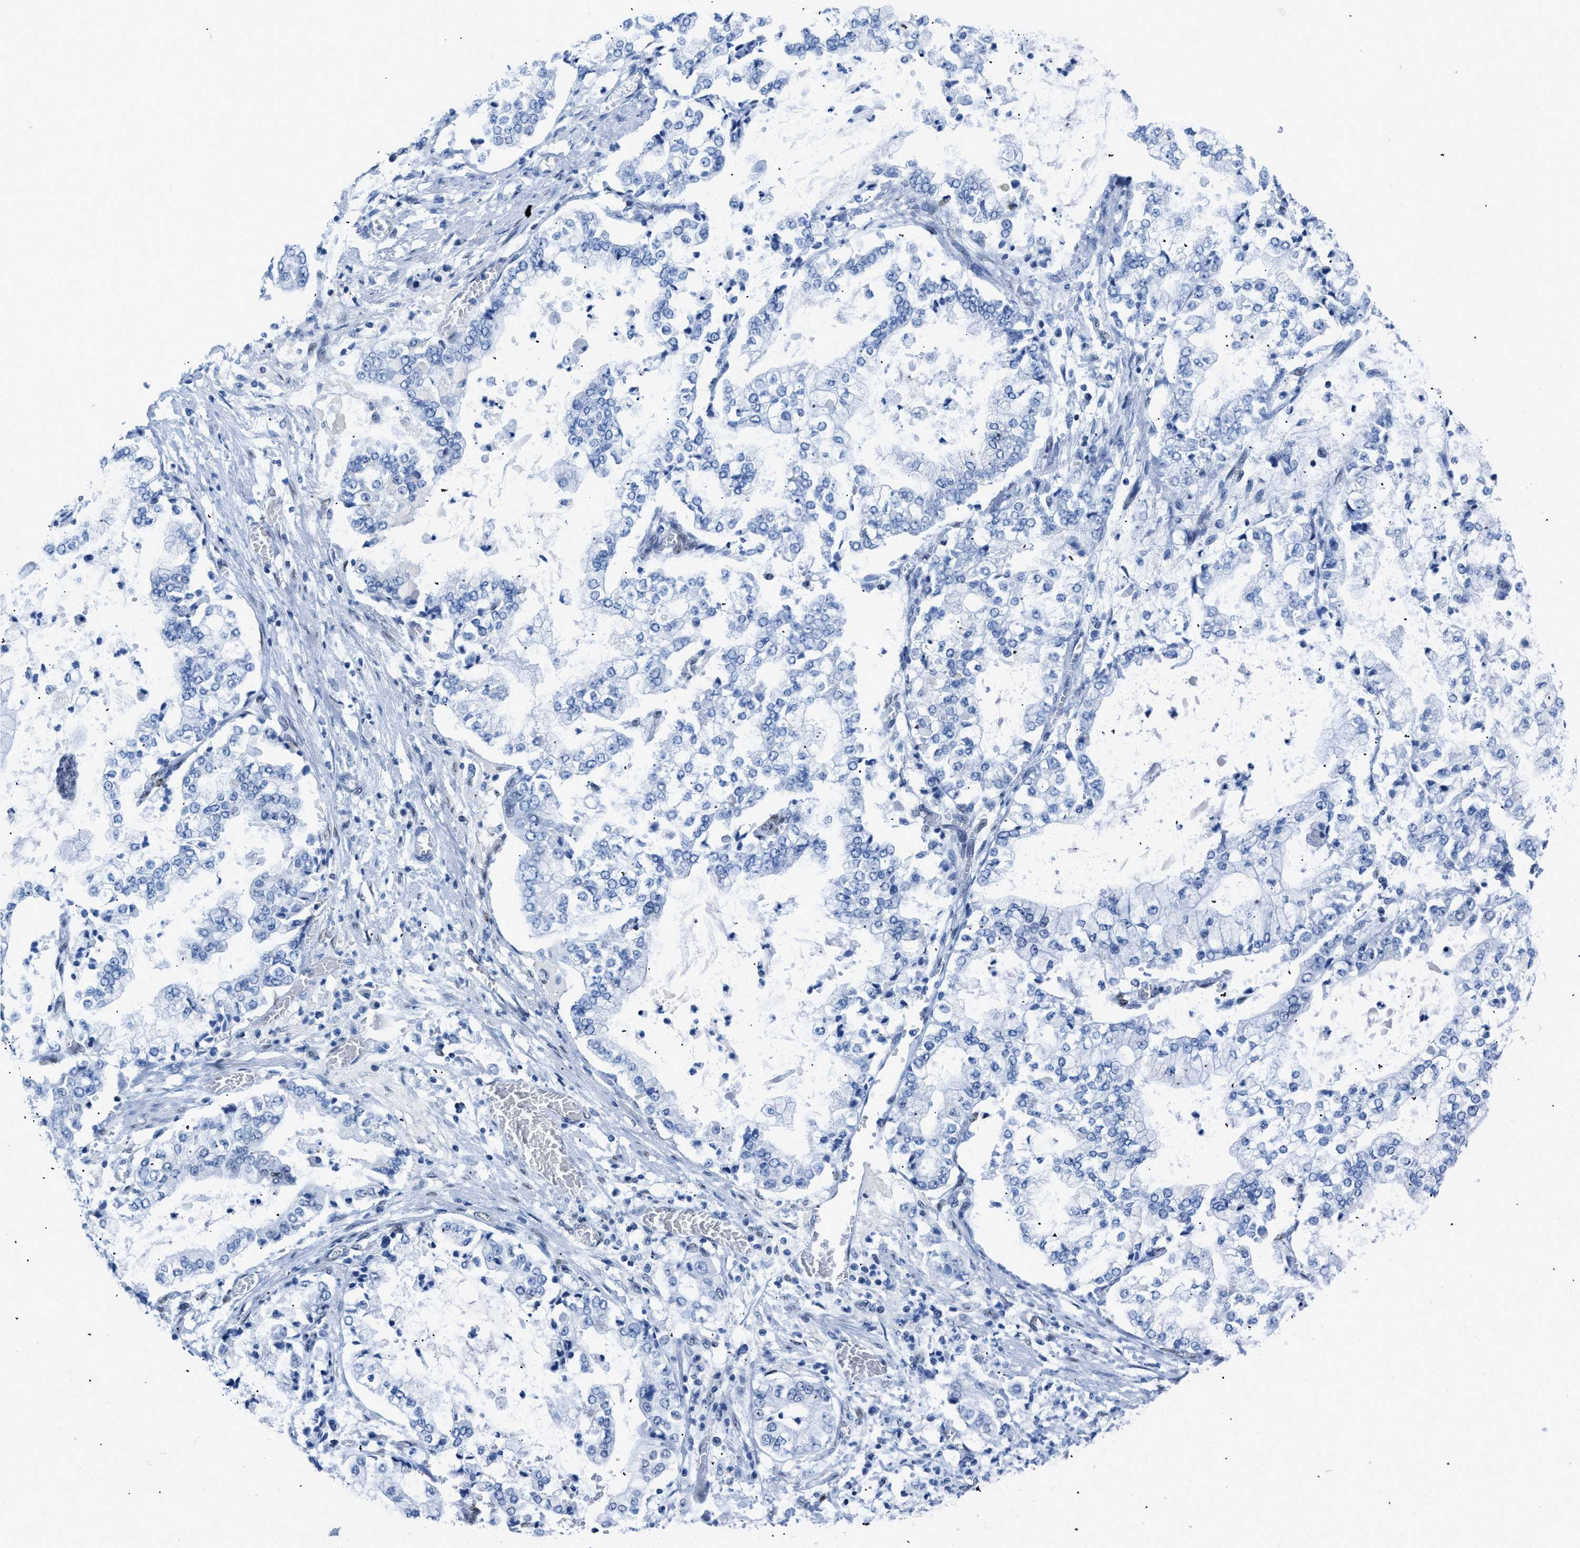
{"staining": {"intensity": "negative", "quantity": "none", "location": "none"}, "tissue": "stomach cancer", "cell_type": "Tumor cells", "image_type": "cancer", "snomed": [{"axis": "morphology", "description": "Adenocarcinoma, NOS"}, {"axis": "topography", "description": "Stomach"}], "caption": "Immunohistochemistry (IHC) of stomach cancer shows no expression in tumor cells.", "gene": "CTBP1", "patient": {"sex": "male", "age": 76}}